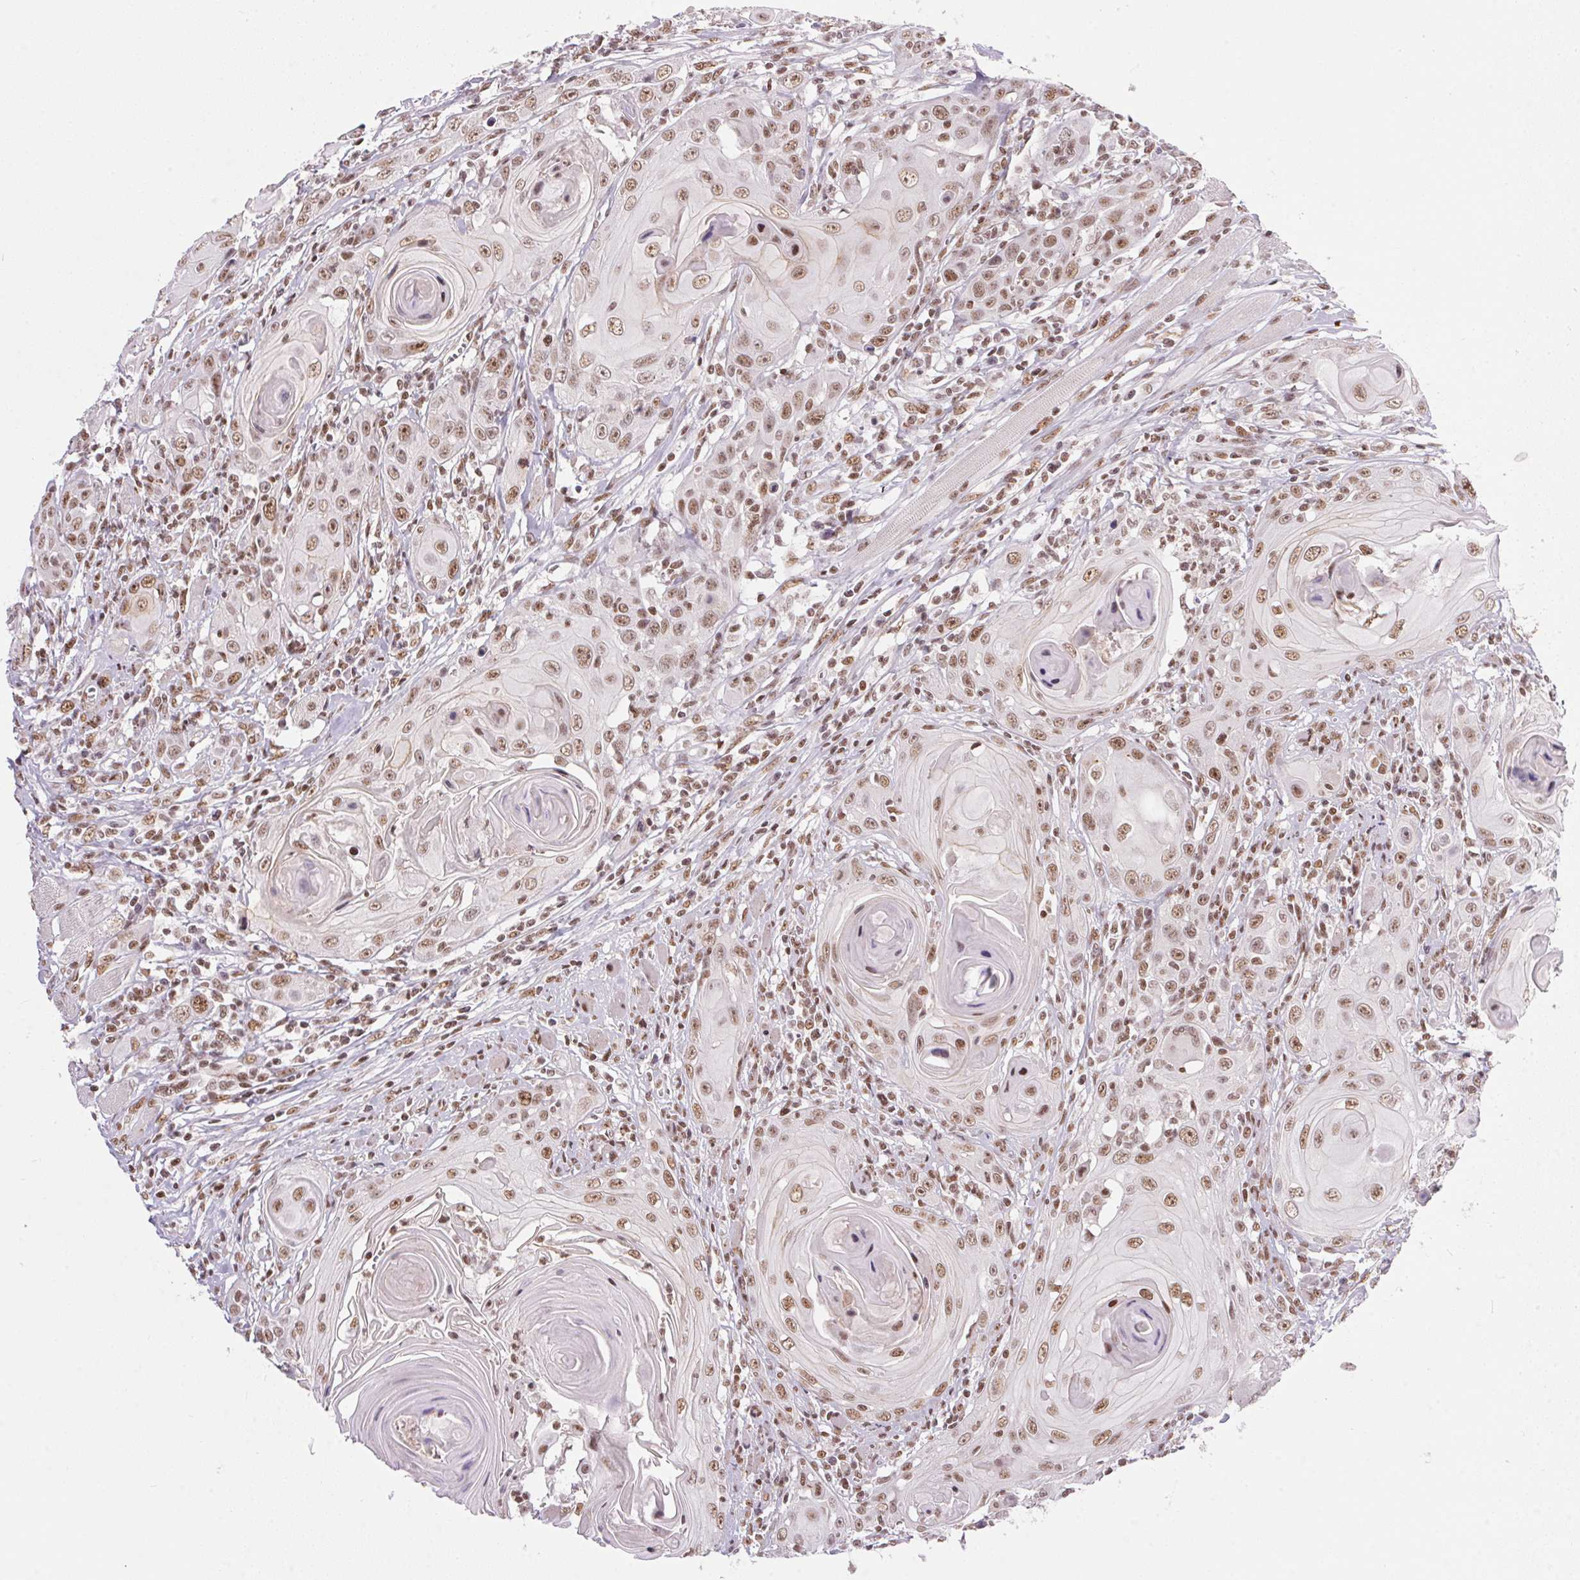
{"staining": {"intensity": "moderate", "quantity": ">75%", "location": "nuclear"}, "tissue": "head and neck cancer", "cell_type": "Tumor cells", "image_type": "cancer", "snomed": [{"axis": "morphology", "description": "Squamous cell carcinoma, NOS"}, {"axis": "topography", "description": "Head-Neck"}], "caption": "Human head and neck cancer stained with a brown dye shows moderate nuclear positive positivity in approximately >75% of tumor cells.", "gene": "NFE2L1", "patient": {"sex": "female", "age": 80}}